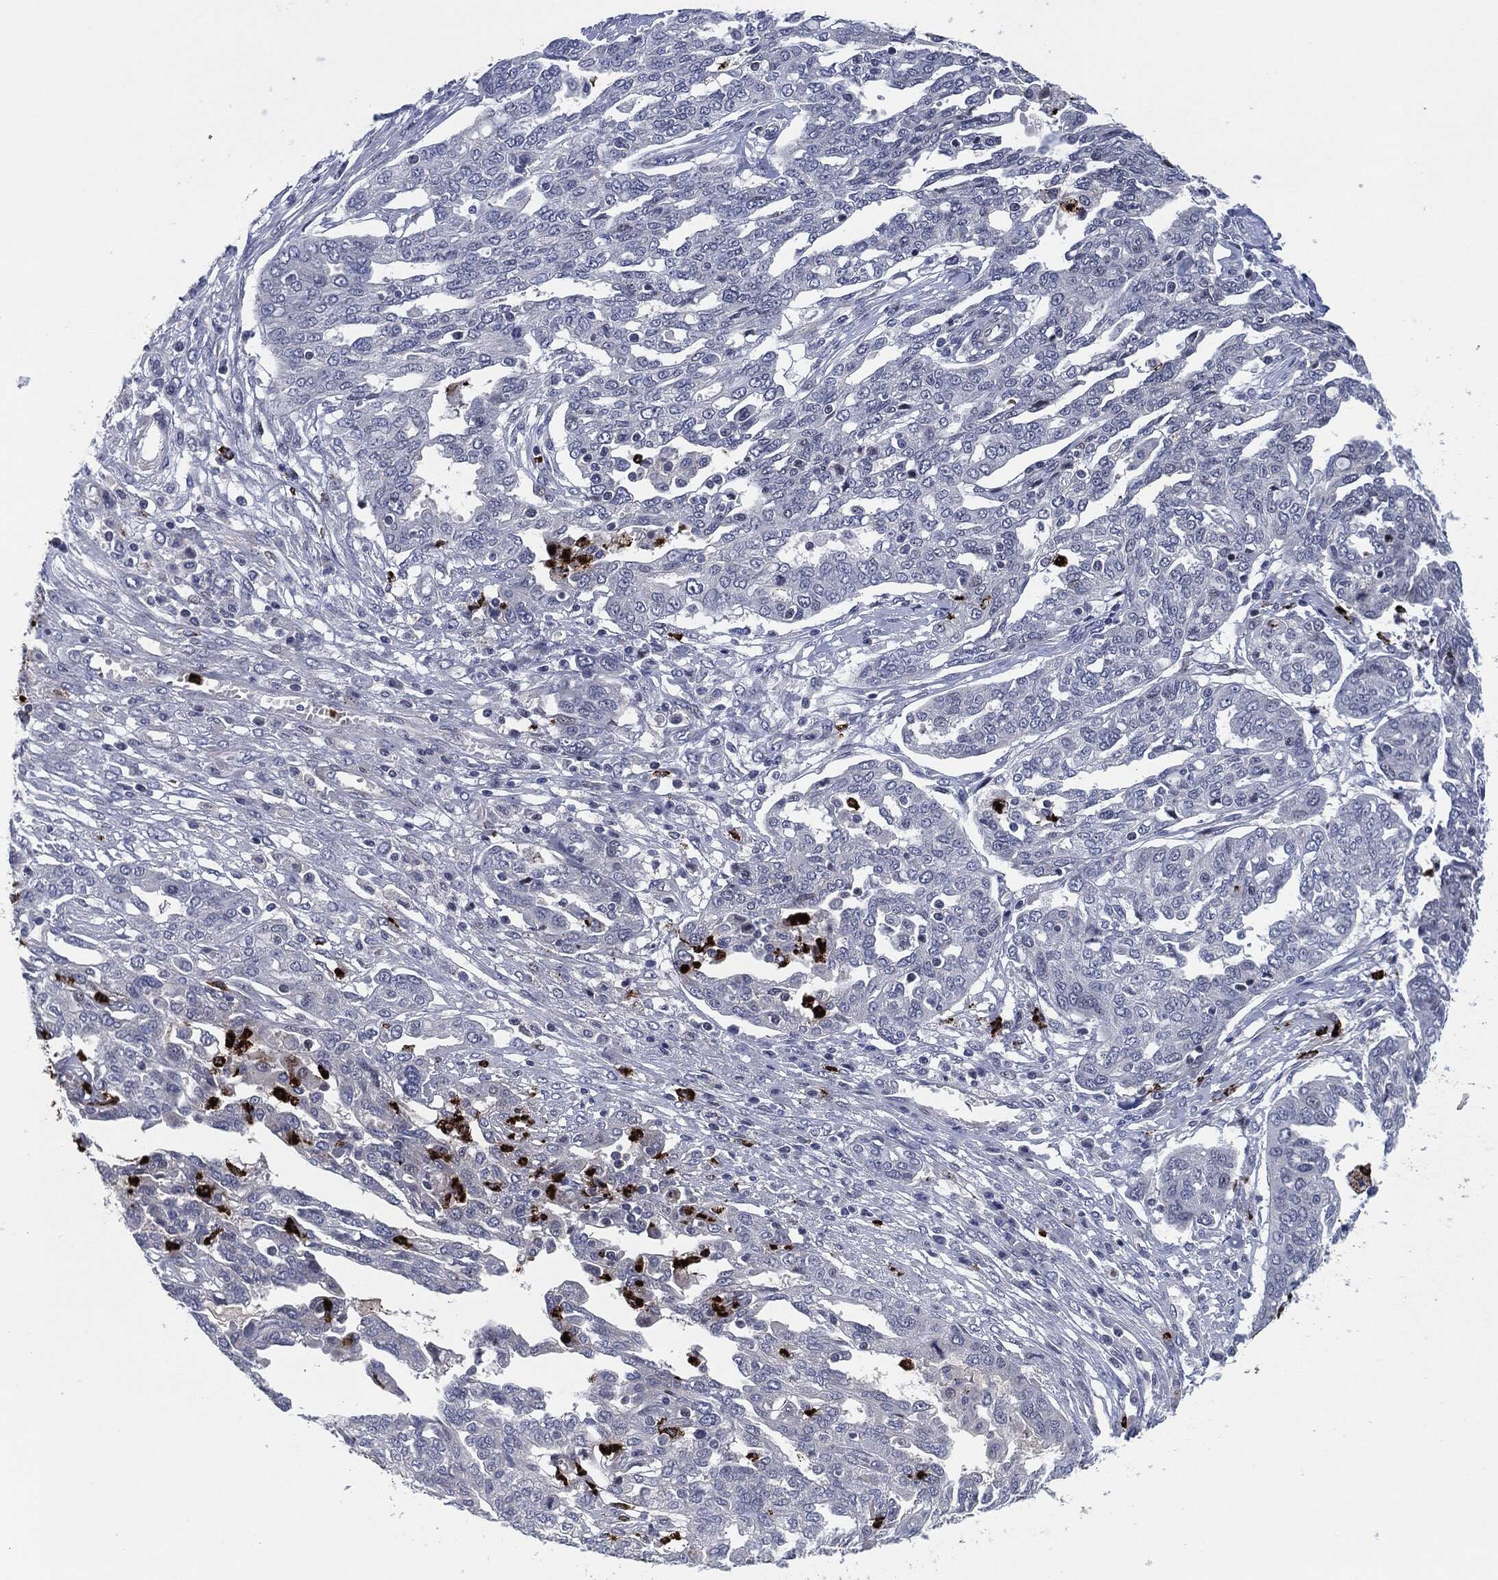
{"staining": {"intensity": "weak", "quantity": "25%-75%", "location": "nuclear"}, "tissue": "ovarian cancer", "cell_type": "Tumor cells", "image_type": "cancer", "snomed": [{"axis": "morphology", "description": "Cystadenocarcinoma, serous, NOS"}, {"axis": "topography", "description": "Ovary"}], "caption": "Protein staining reveals weak nuclear staining in approximately 25%-75% of tumor cells in ovarian cancer (serous cystadenocarcinoma).", "gene": "MPO", "patient": {"sex": "female", "age": 67}}